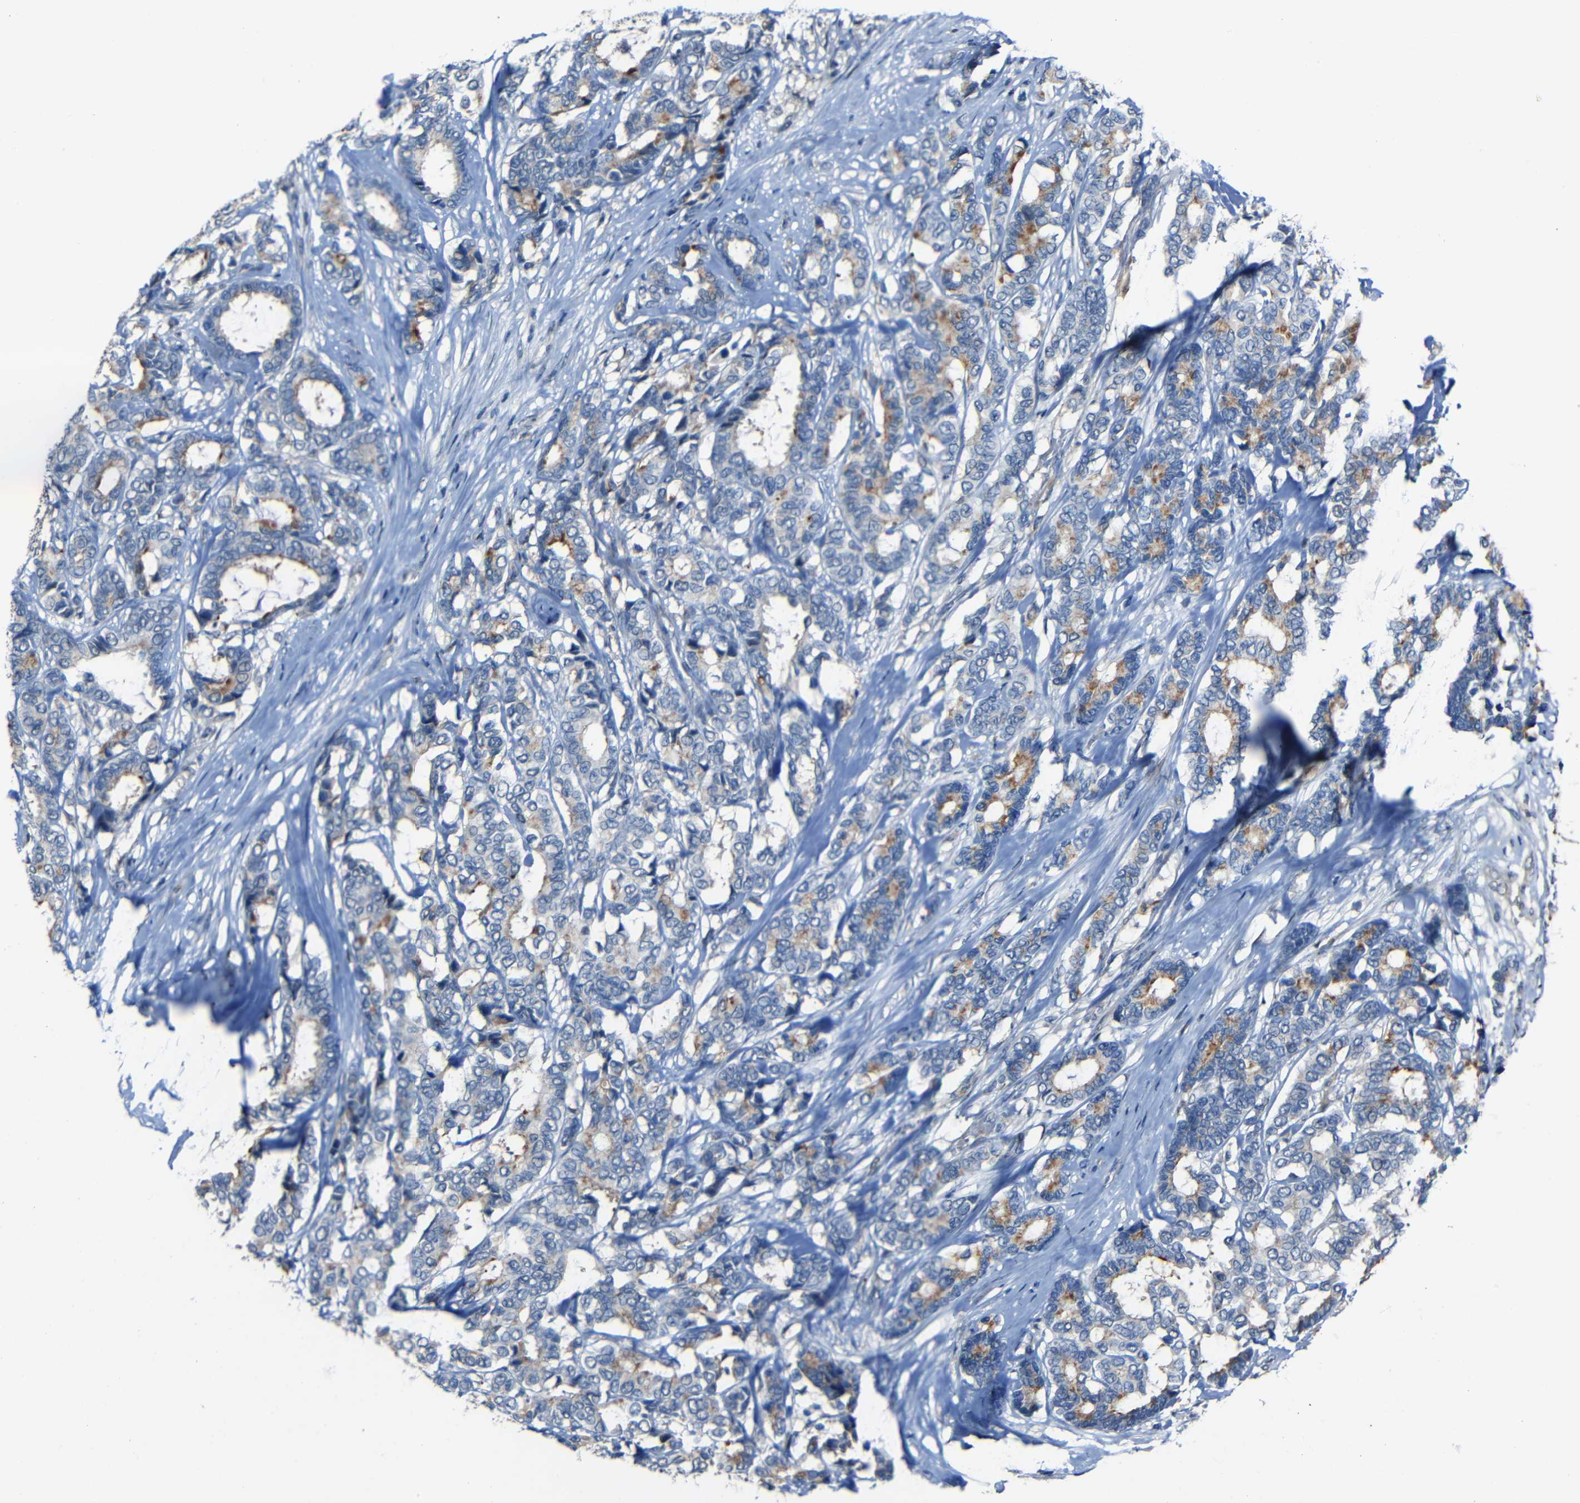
{"staining": {"intensity": "moderate", "quantity": "25%-75%", "location": "cytoplasmic/membranous"}, "tissue": "breast cancer", "cell_type": "Tumor cells", "image_type": "cancer", "snomed": [{"axis": "morphology", "description": "Duct carcinoma"}, {"axis": "topography", "description": "Breast"}], "caption": "Immunohistochemical staining of infiltrating ductal carcinoma (breast) shows medium levels of moderate cytoplasmic/membranous protein positivity in approximately 25%-75% of tumor cells.", "gene": "DNAJC5", "patient": {"sex": "female", "age": 87}}